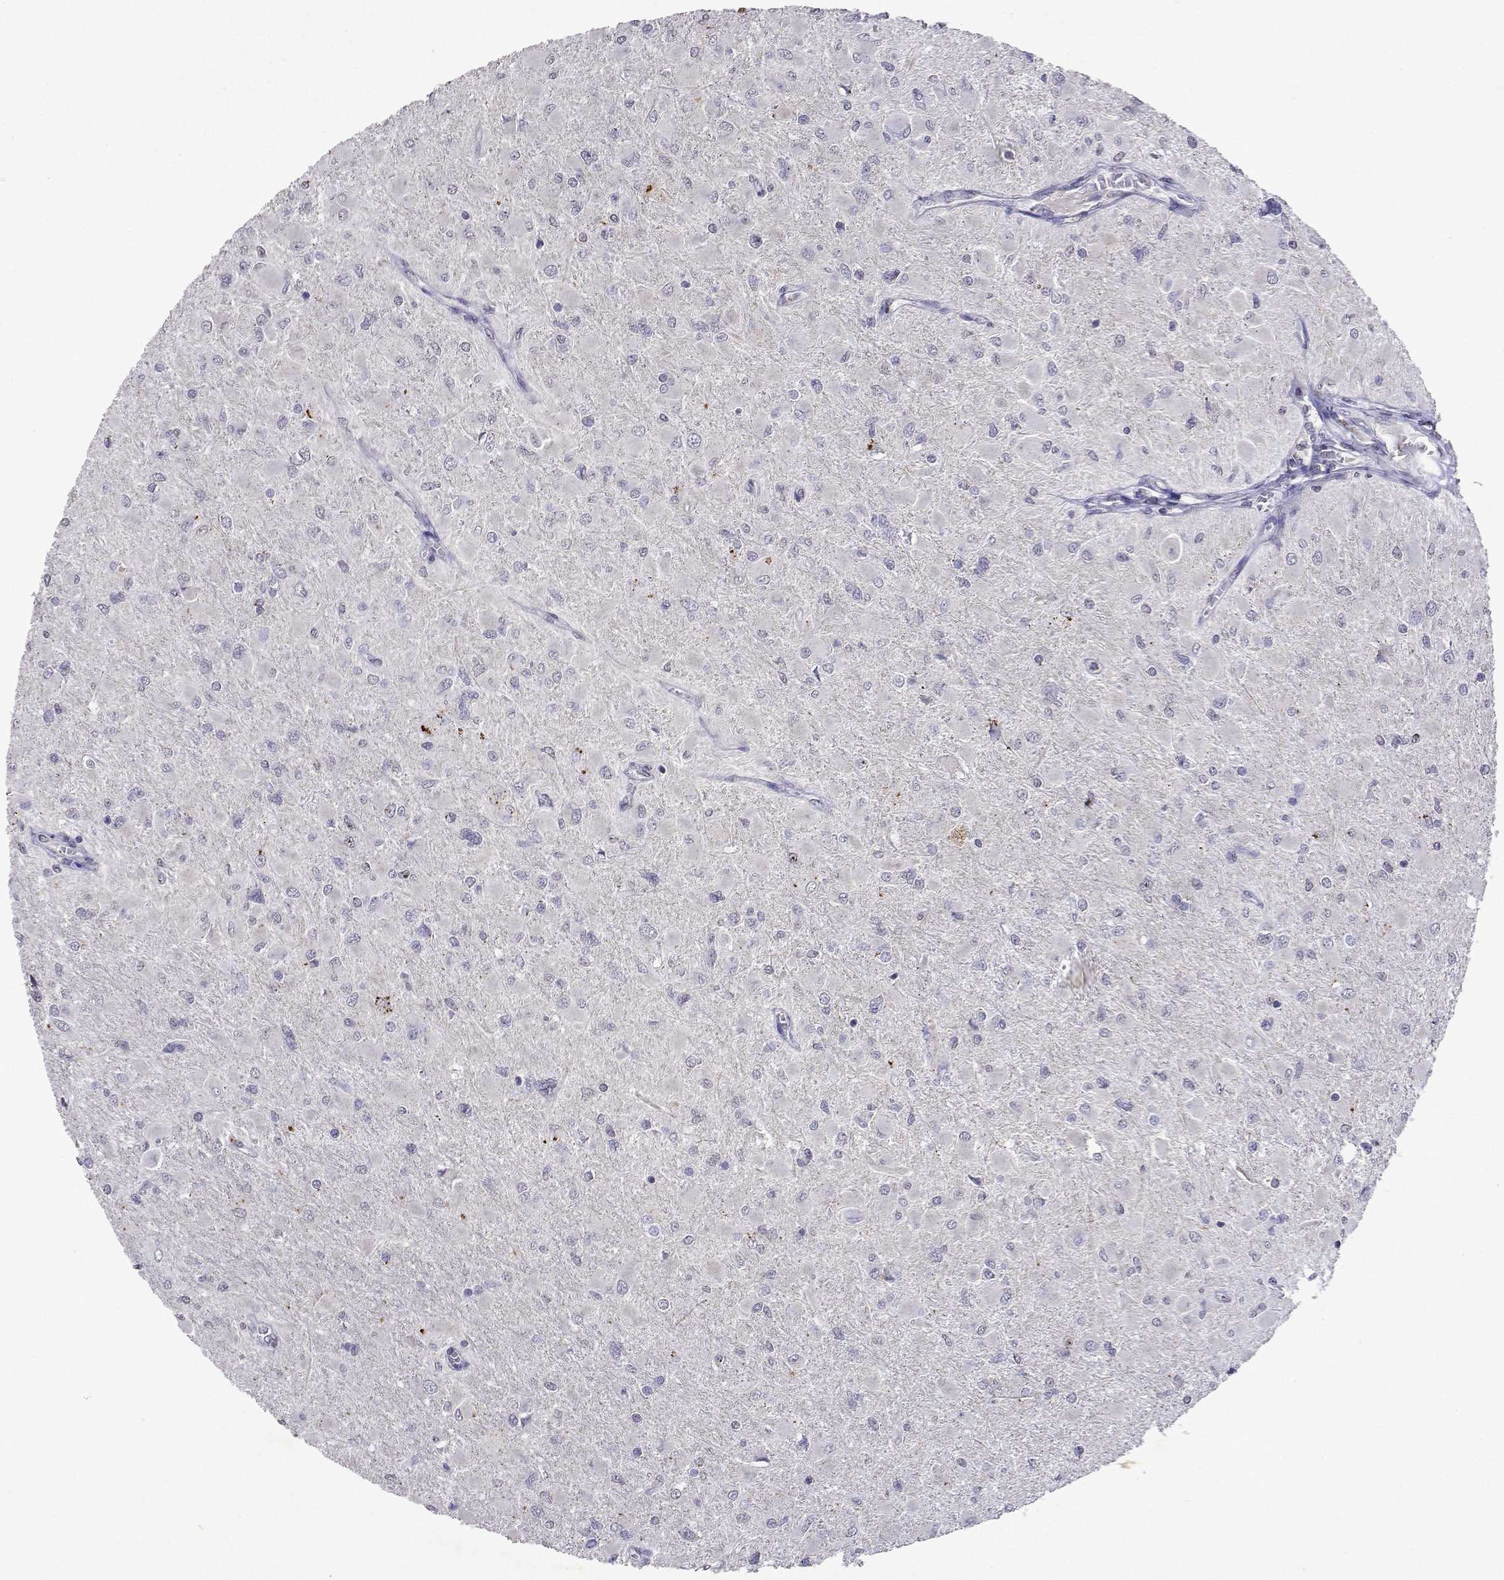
{"staining": {"intensity": "negative", "quantity": "none", "location": "none"}, "tissue": "glioma", "cell_type": "Tumor cells", "image_type": "cancer", "snomed": [{"axis": "morphology", "description": "Glioma, malignant, High grade"}, {"axis": "topography", "description": "Cerebral cortex"}], "caption": "A high-resolution image shows IHC staining of glioma, which exhibits no significant positivity in tumor cells. (DAB immunohistochemistry (IHC) with hematoxylin counter stain).", "gene": "DUSP28", "patient": {"sex": "female", "age": 36}}